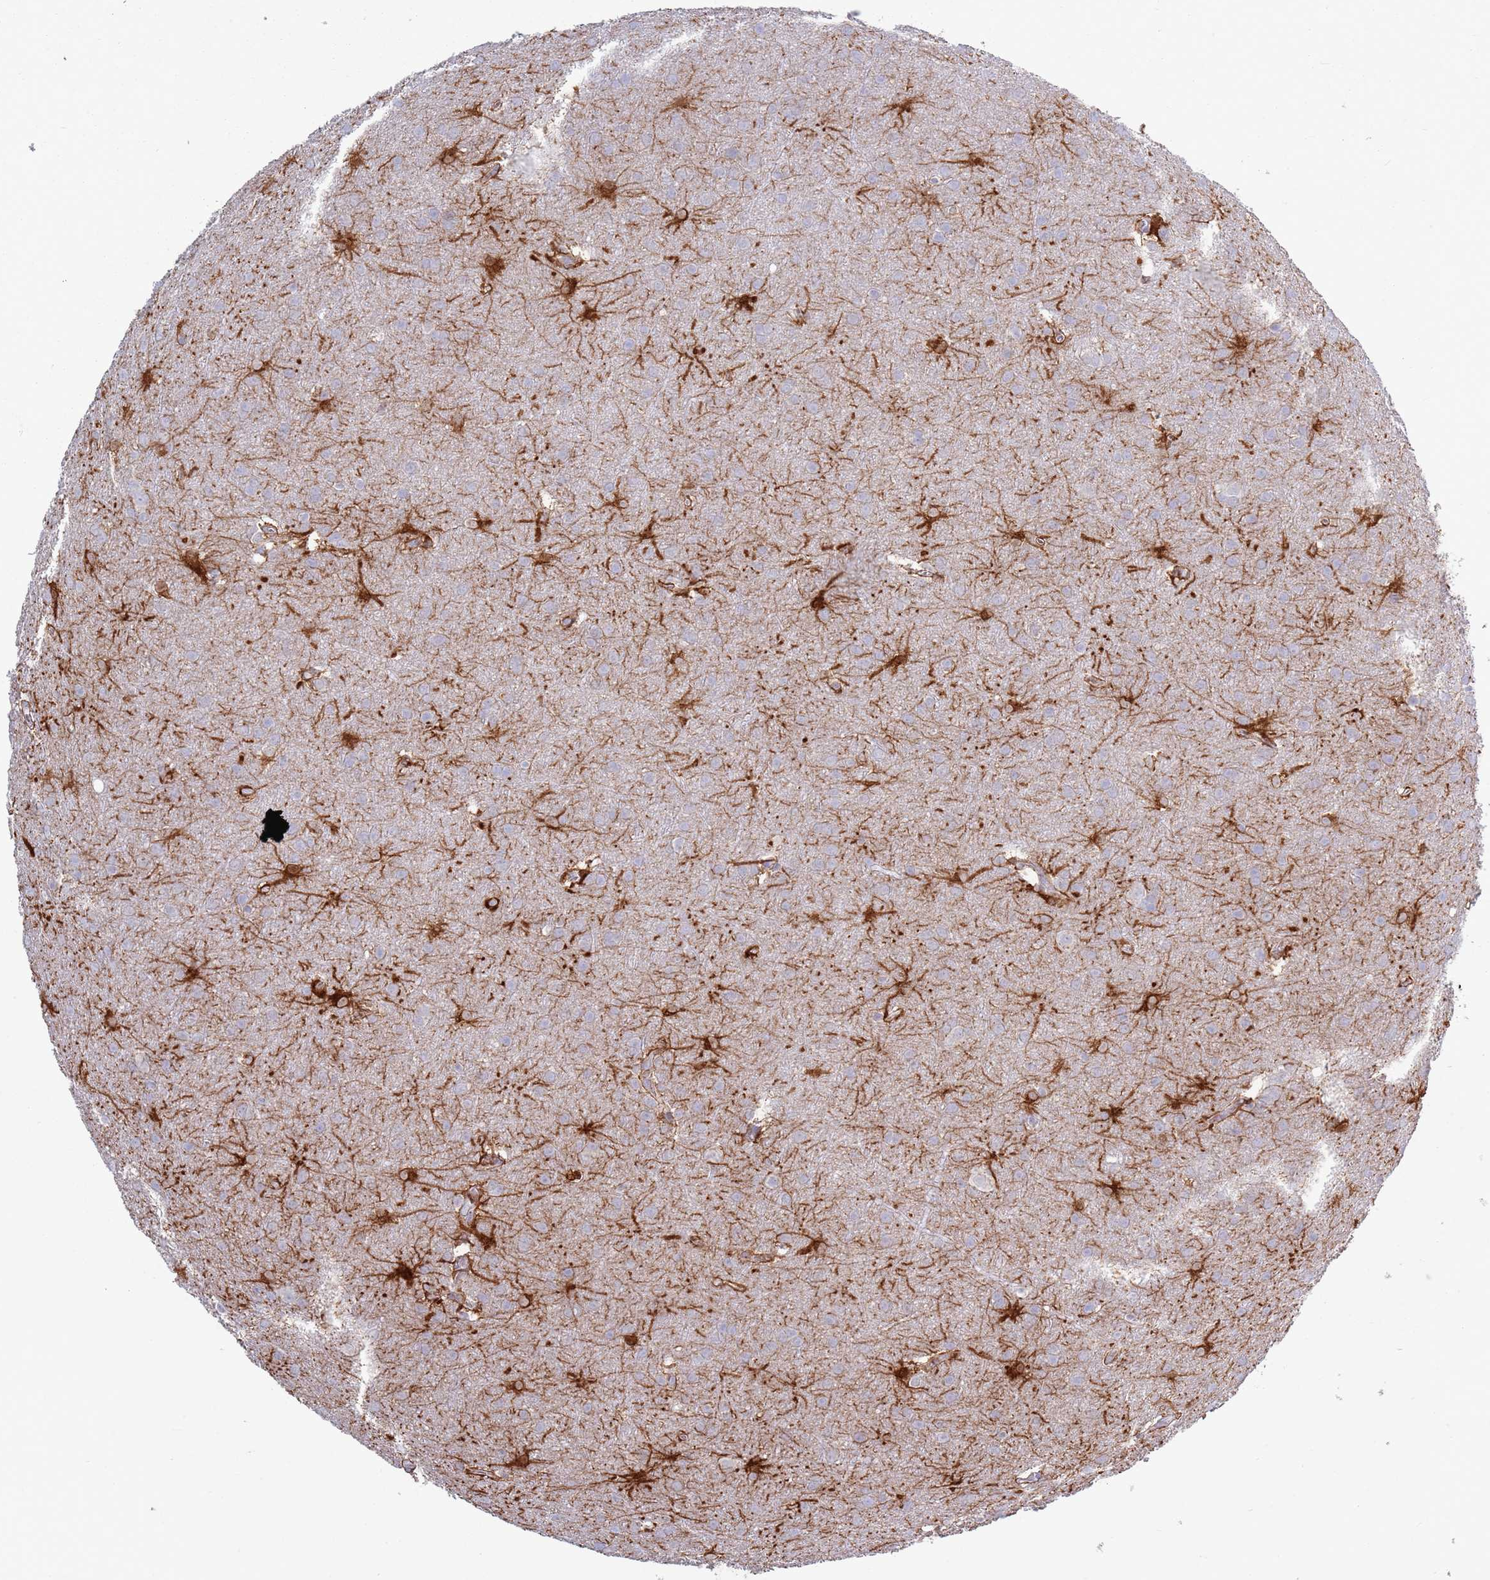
{"staining": {"intensity": "negative", "quantity": "none", "location": "none"}, "tissue": "glioma", "cell_type": "Tumor cells", "image_type": "cancer", "snomed": [{"axis": "morphology", "description": "Glioma, malignant, Low grade"}, {"axis": "topography", "description": "Brain"}], "caption": "Immunohistochemical staining of human glioma shows no significant staining in tumor cells.", "gene": "ACSBG1", "patient": {"sex": "female", "age": 32}}